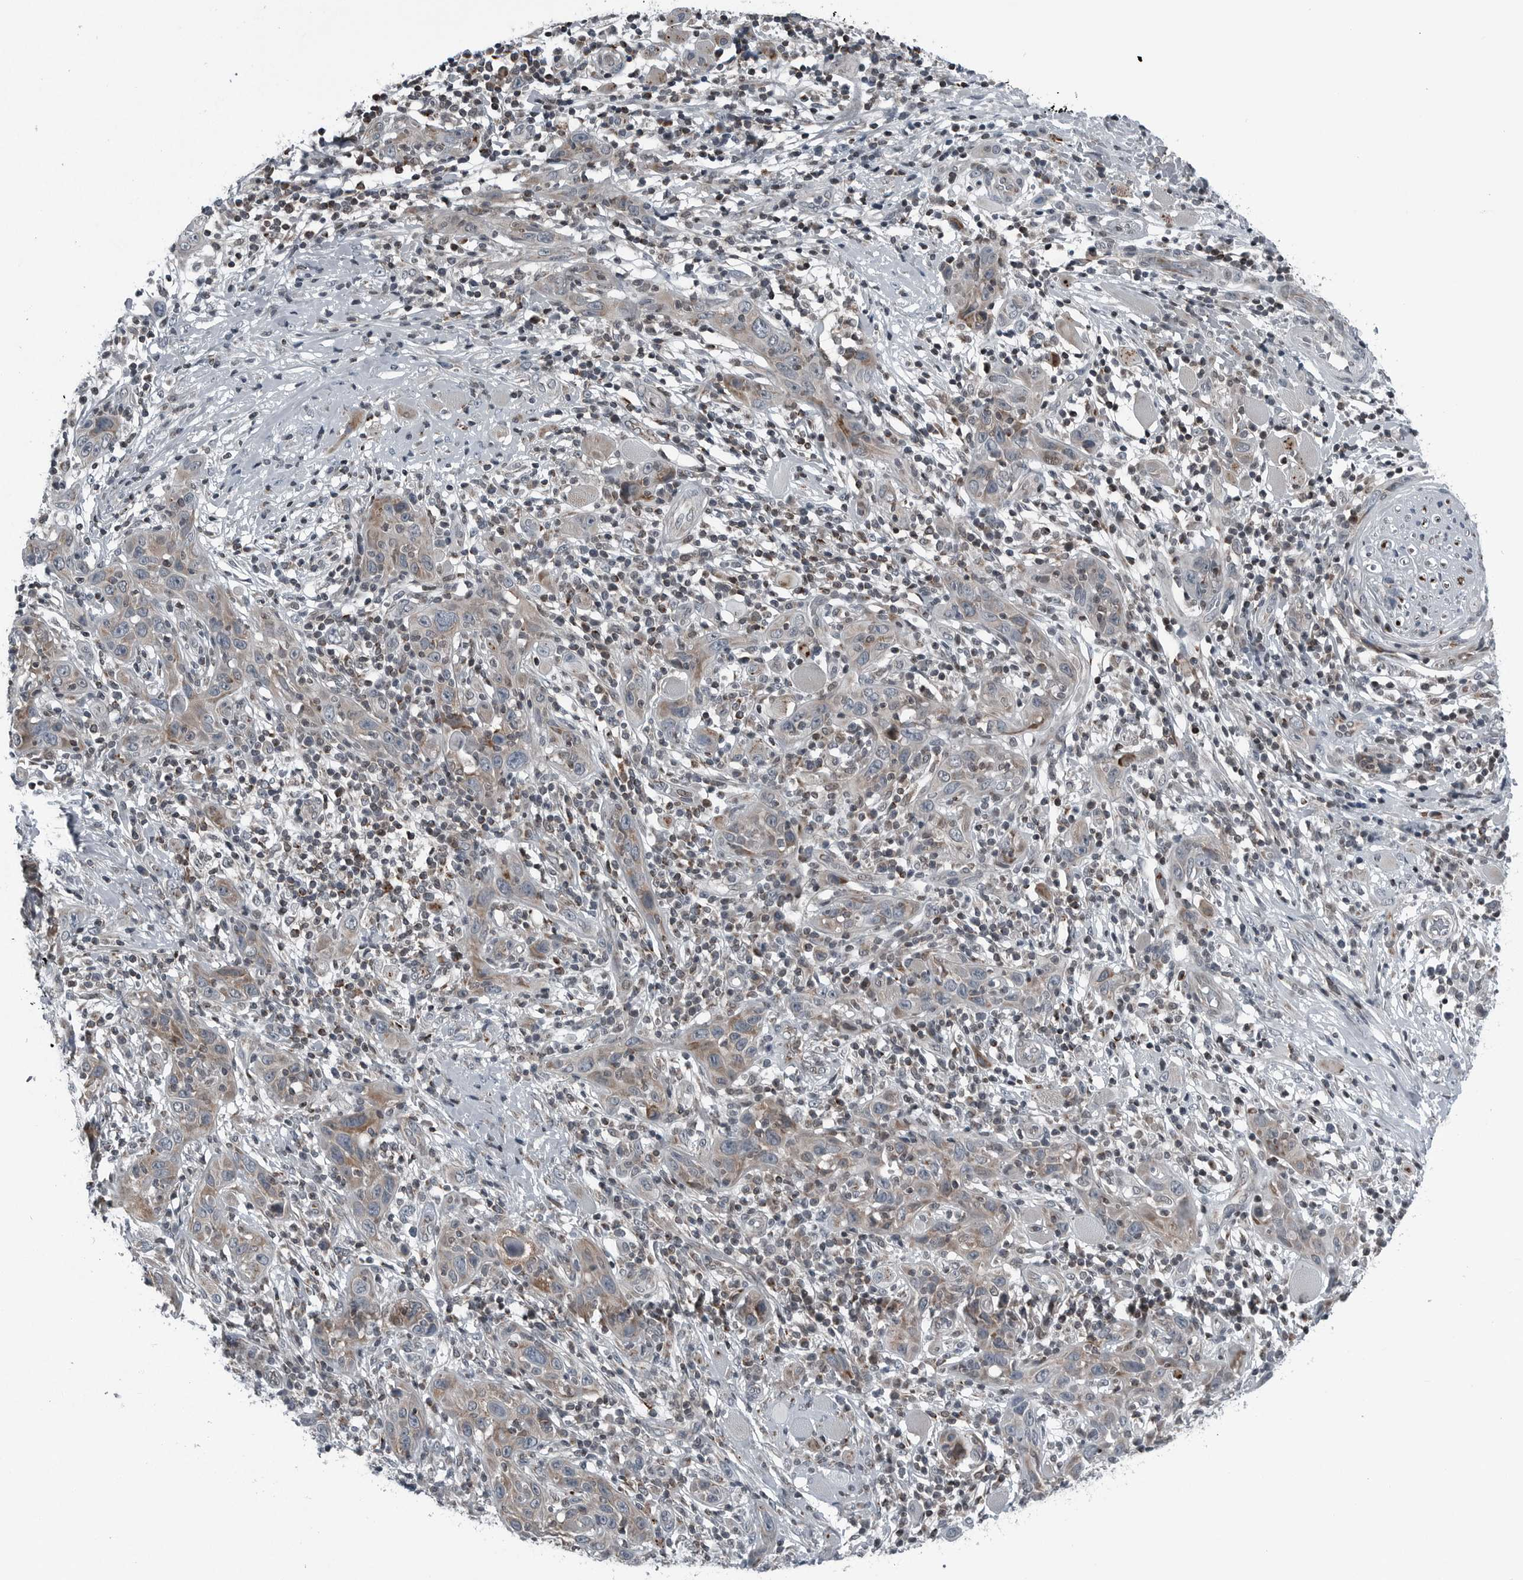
{"staining": {"intensity": "weak", "quantity": "<25%", "location": "cytoplasmic/membranous"}, "tissue": "skin cancer", "cell_type": "Tumor cells", "image_type": "cancer", "snomed": [{"axis": "morphology", "description": "Squamous cell carcinoma, NOS"}, {"axis": "topography", "description": "Skin"}], "caption": "Immunohistochemistry (IHC) of squamous cell carcinoma (skin) demonstrates no staining in tumor cells.", "gene": "GAK", "patient": {"sex": "female", "age": 88}}